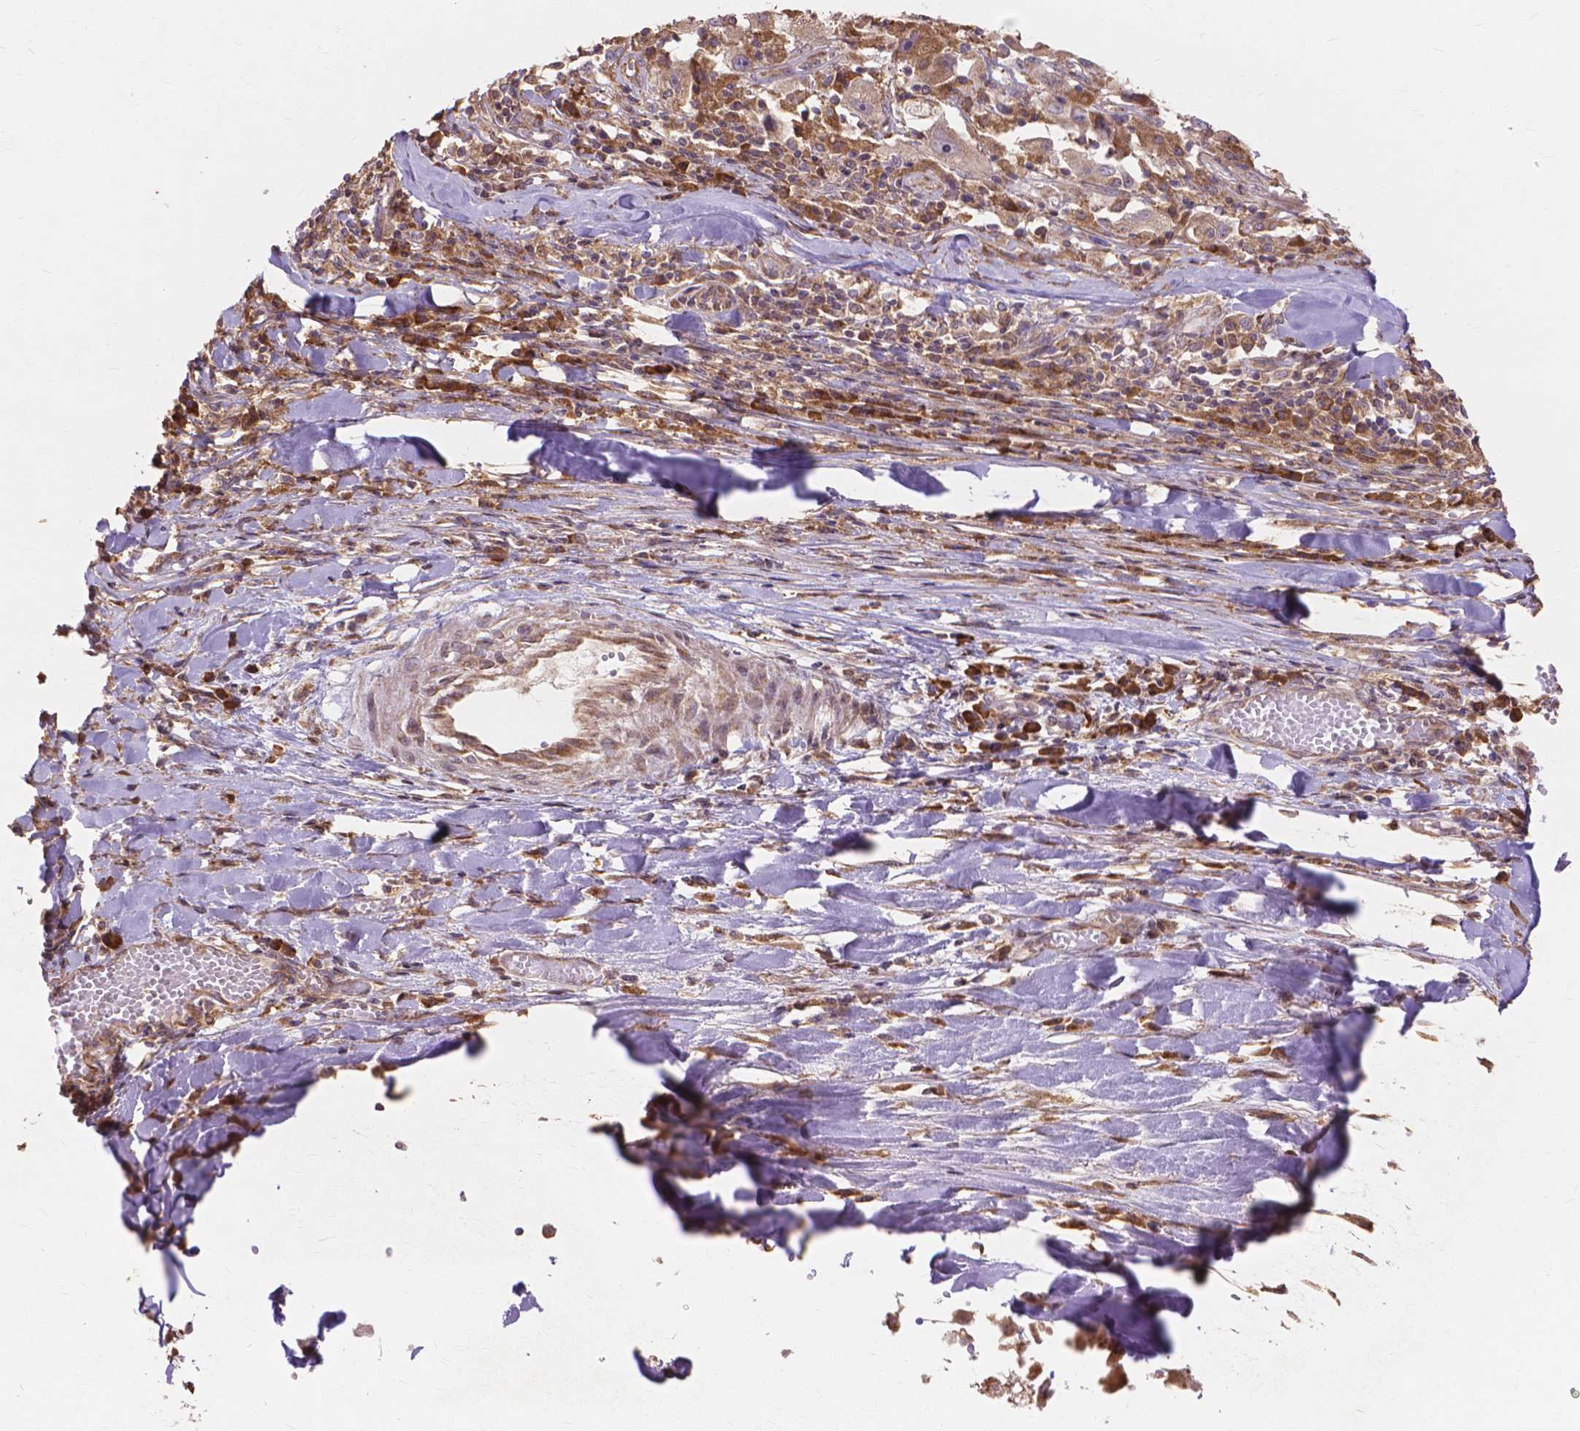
{"staining": {"intensity": "moderate", "quantity": ">75%", "location": "cytoplasmic/membranous"}, "tissue": "melanoma", "cell_type": "Tumor cells", "image_type": "cancer", "snomed": [{"axis": "morphology", "description": "Malignant melanoma, Metastatic site"}, {"axis": "topography", "description": "Lymph node"}], "caption": "This micrograph shows malignant melanoma (metastatic site) stained with IHC to label a protein in brown. The cytoplasmic/membranous of tumor cells show moderate positivity for the protein. Nuclei are counter-stained blue.", "gene": "TAB2", "patient": {"sex": "male", "age": 50}}